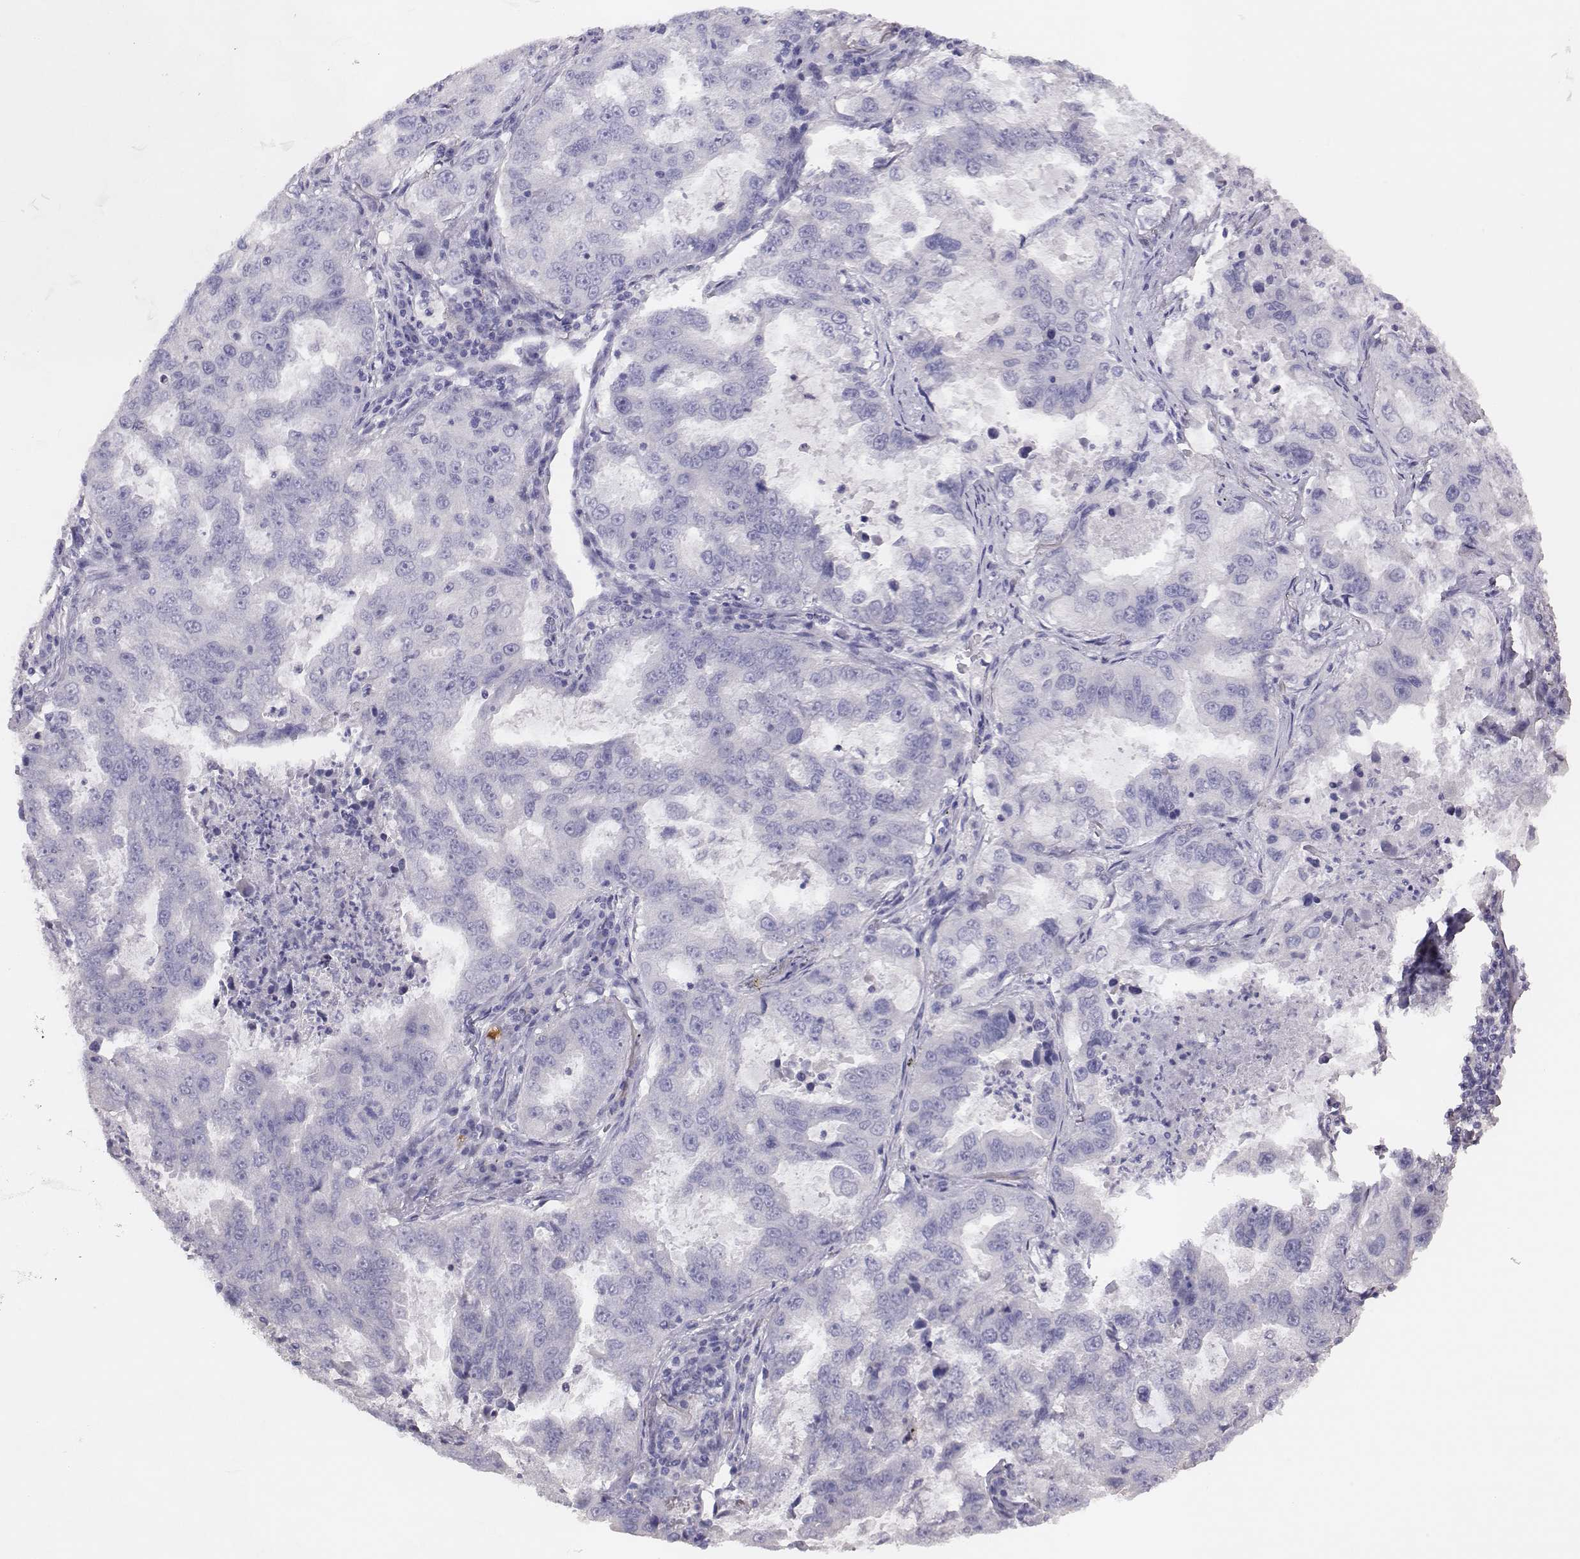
{"staining": {"intensity": "negative", "quantity": "none", "location": "none"}, "tissue": "lung cancer", "cell_type": "Tumor cells", "image_type": "cancer", "snomed": [{"axis": "morphology", "description": "Adenocarcinoma, NOS"}, {"axis": "topography", "description": "Lung"}], "caption": "This is a histopathology image of IHC staining of adenocarcinoma (lung), which shows no positivity in tumor cells. Nuclei are stained in blue.", "gene": "P2RY10", "patient": {"sex": "female", "age": 61}}